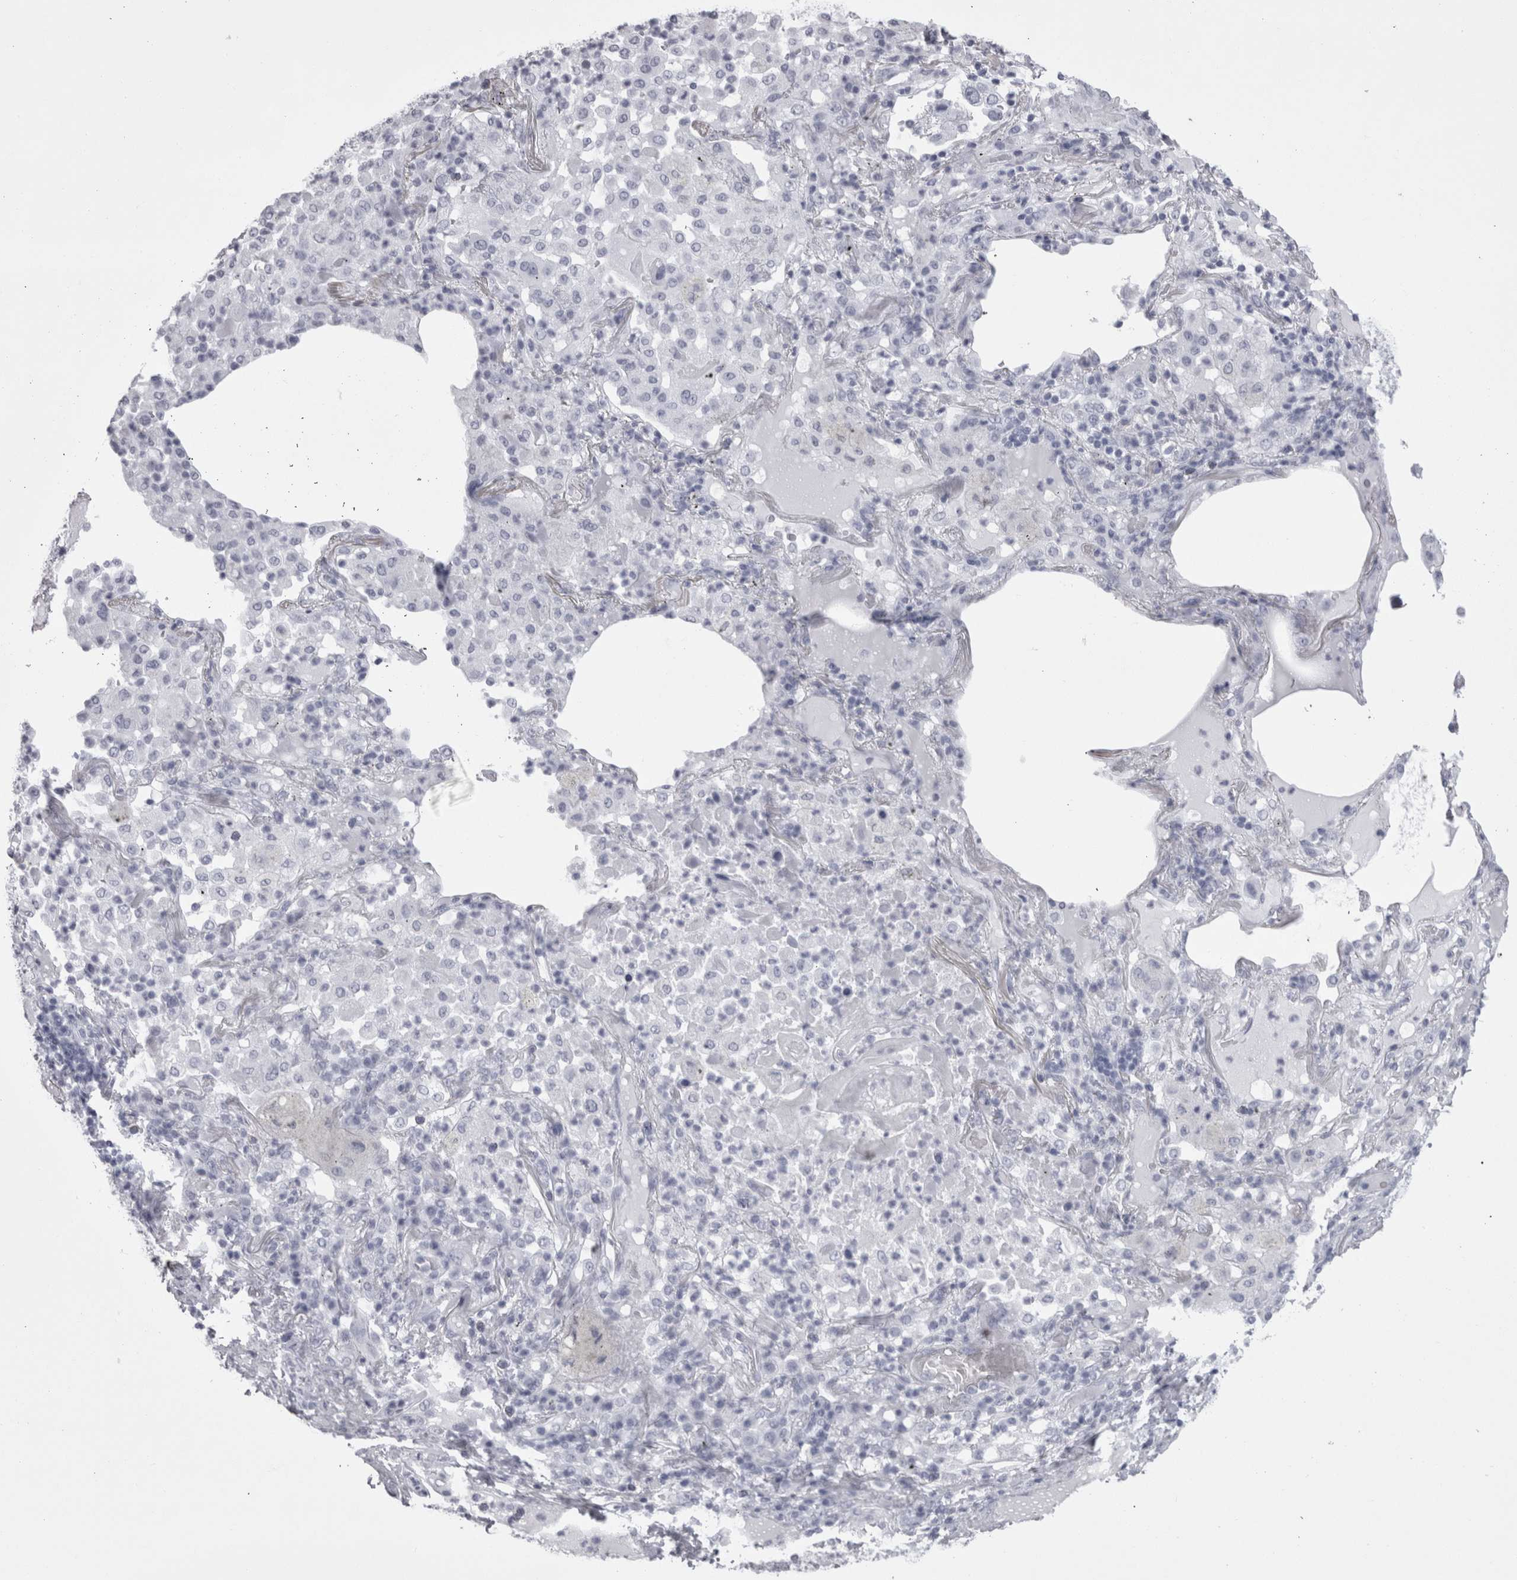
{"staining": {"intensity": "negative", "quantity": "none", "location": "none"}, "tissue": "lung cancer", "cell_type": "Tumor cells", "image_type": "cancer", "snomed": [{"axis": "morphology", "description": "Squamous cell carcinoma, NOS"}, {"axis": "topography", "description": "Lung"}], "caption": "Human lung cancer stained for a protein using immunohistochemistry (IHC) exhibits no staining in tumor cells.", "gene": "SKAP1", "patient": {"sex": "male", "age": 57}}